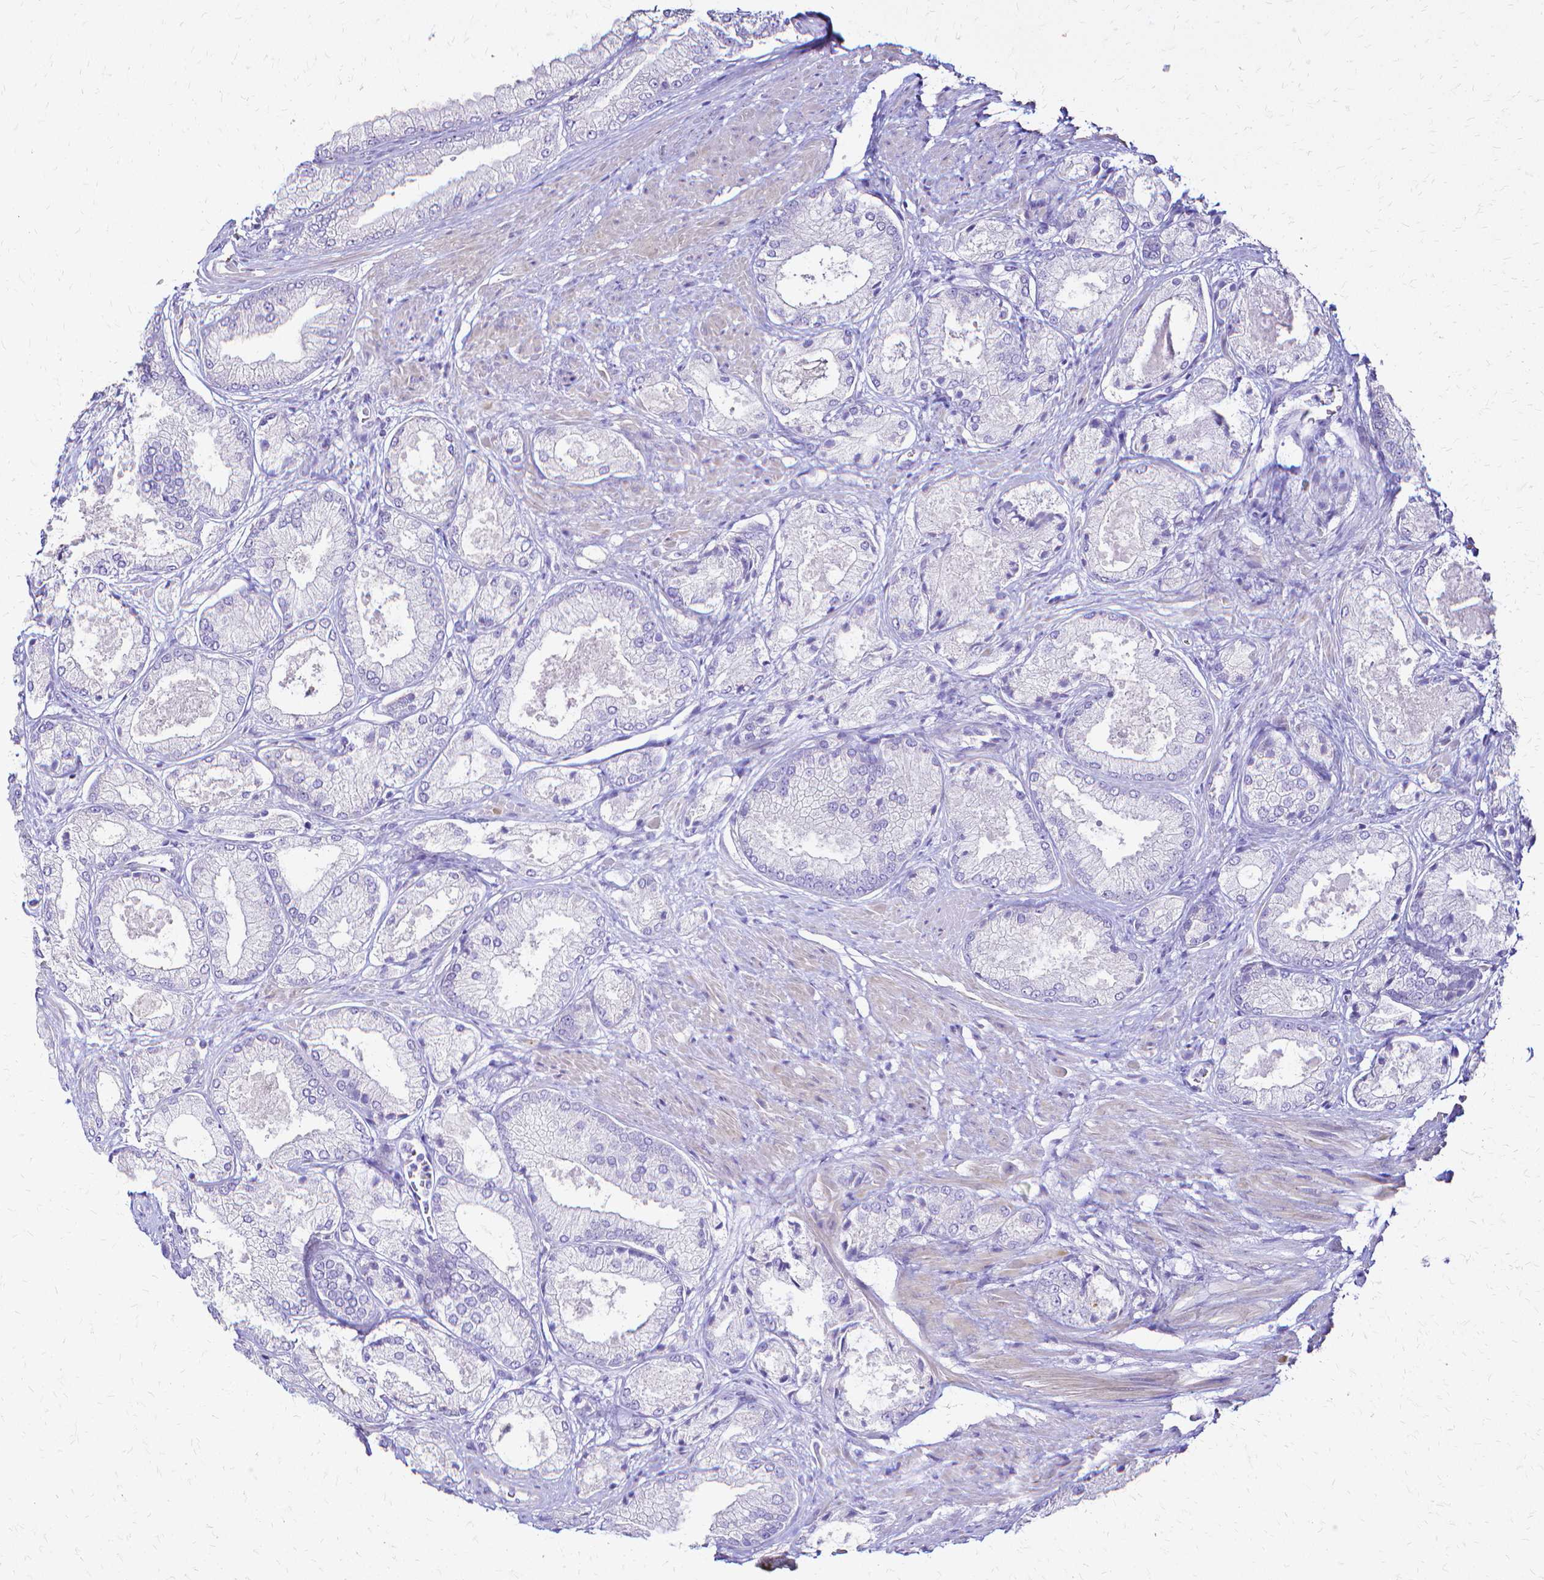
{"staining": {"intensity": "strong", "quantity": "<25%", "location": "cytoplasmic/membranous"}, "tissue": "prostate cancer", "cell_type": "Tumor cells", "image_type": "cancer", "snomed": [{"axis": "morphology", "description": "Adenocarcinoma, High grade"}, {"axis": "topography", "description": "Prostate"}], "caption": "Prostate cancer (high-grade adenocarcinoma) stained with a protein marker reveals strong staining in tumor cells.", "gene": "CCNB1", "patient": {"sex": "male", "age": 68}}